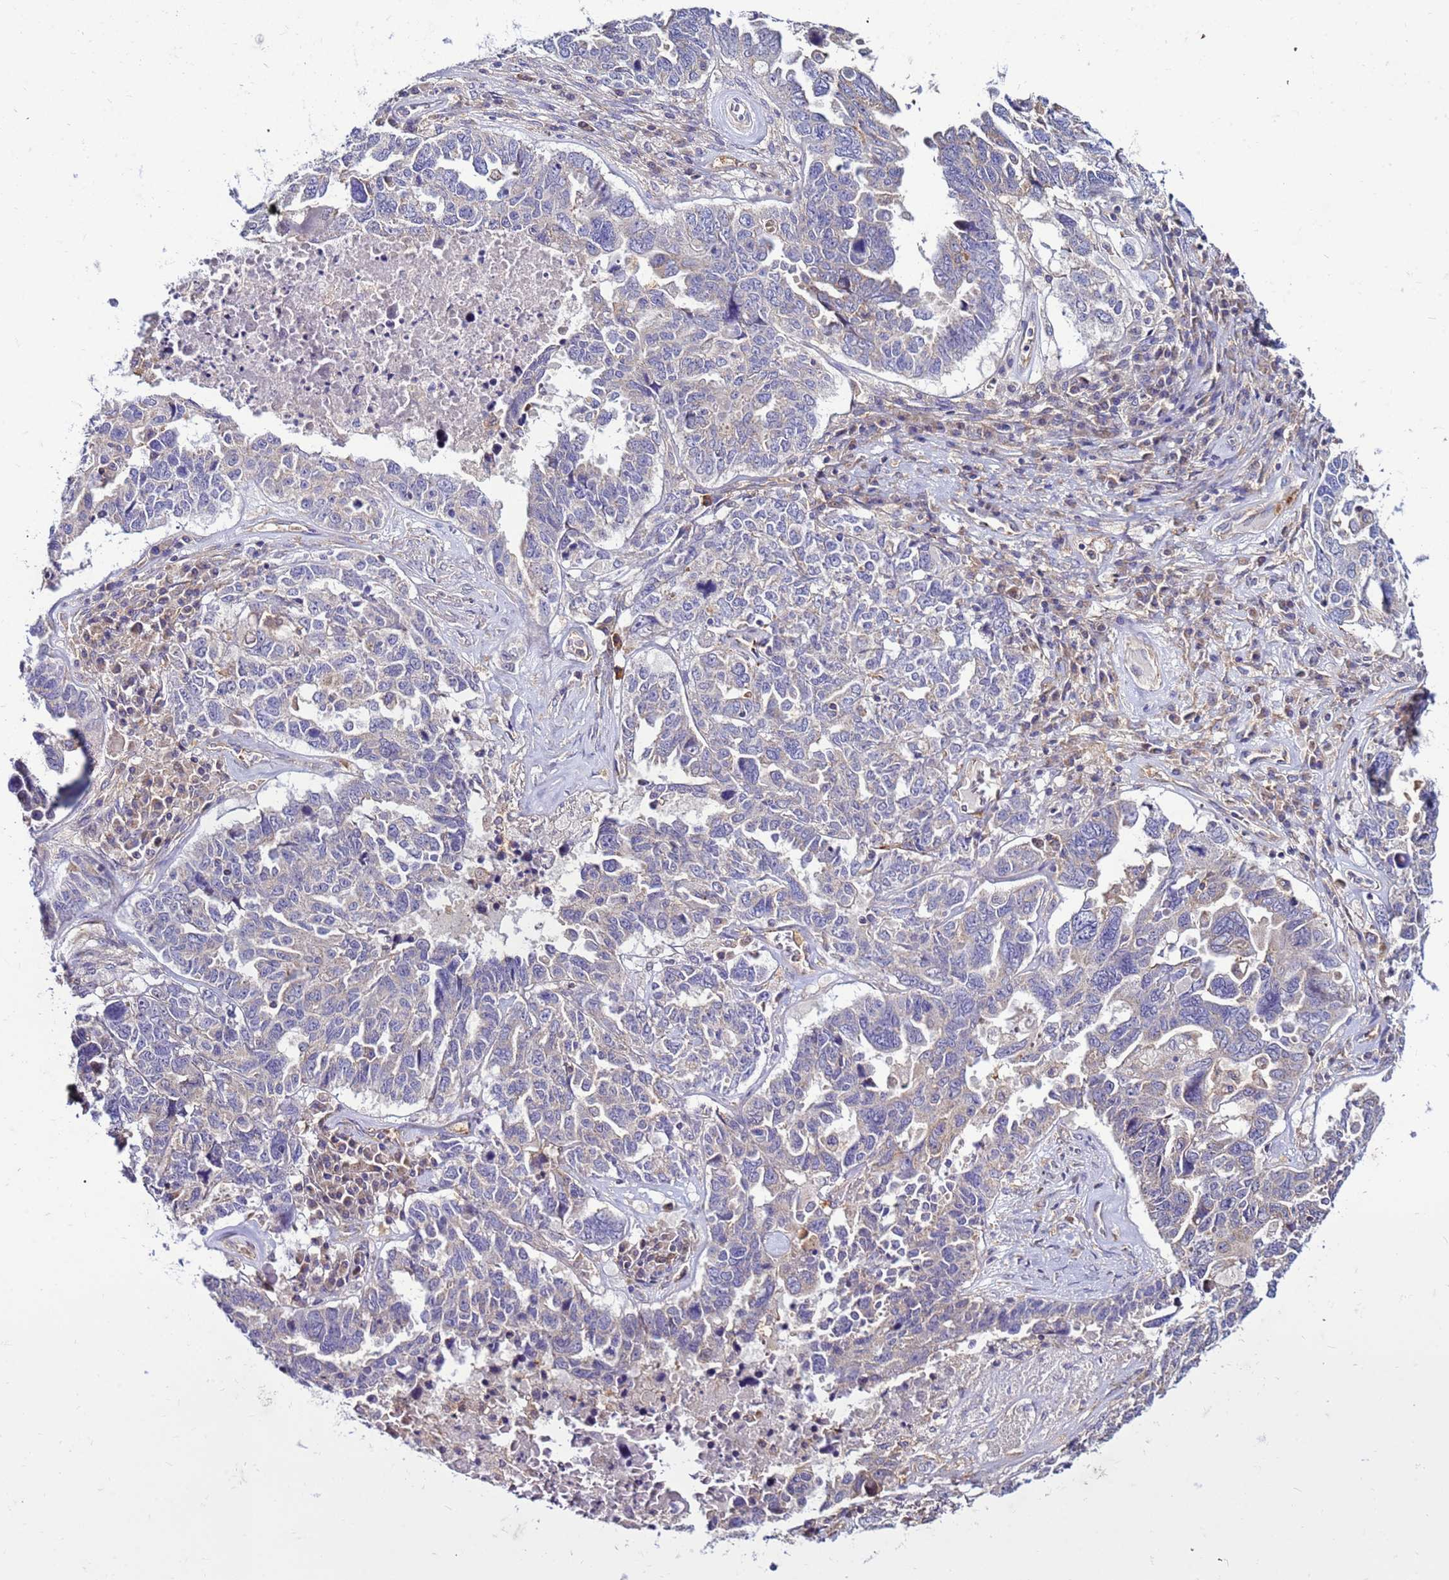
{"staining": {"intensity": "negative", "quantity": "none", "location": "none"}, "tissue": "ovarian cancer", "cell_type": "Tumor cells", "image_type": "cancer", "snomed": [{"axis": "morphology", "description": "Carcinoma, endometroid"}, {"axis": "topography", "description": "Ovary"}], "caption": "This is an immunohistochemistry image of ovarian endometroid carcinoma. There is no staining in tumor cells.", "gene": "PKD1", "patient": {"sex": "female", "age": 62}}